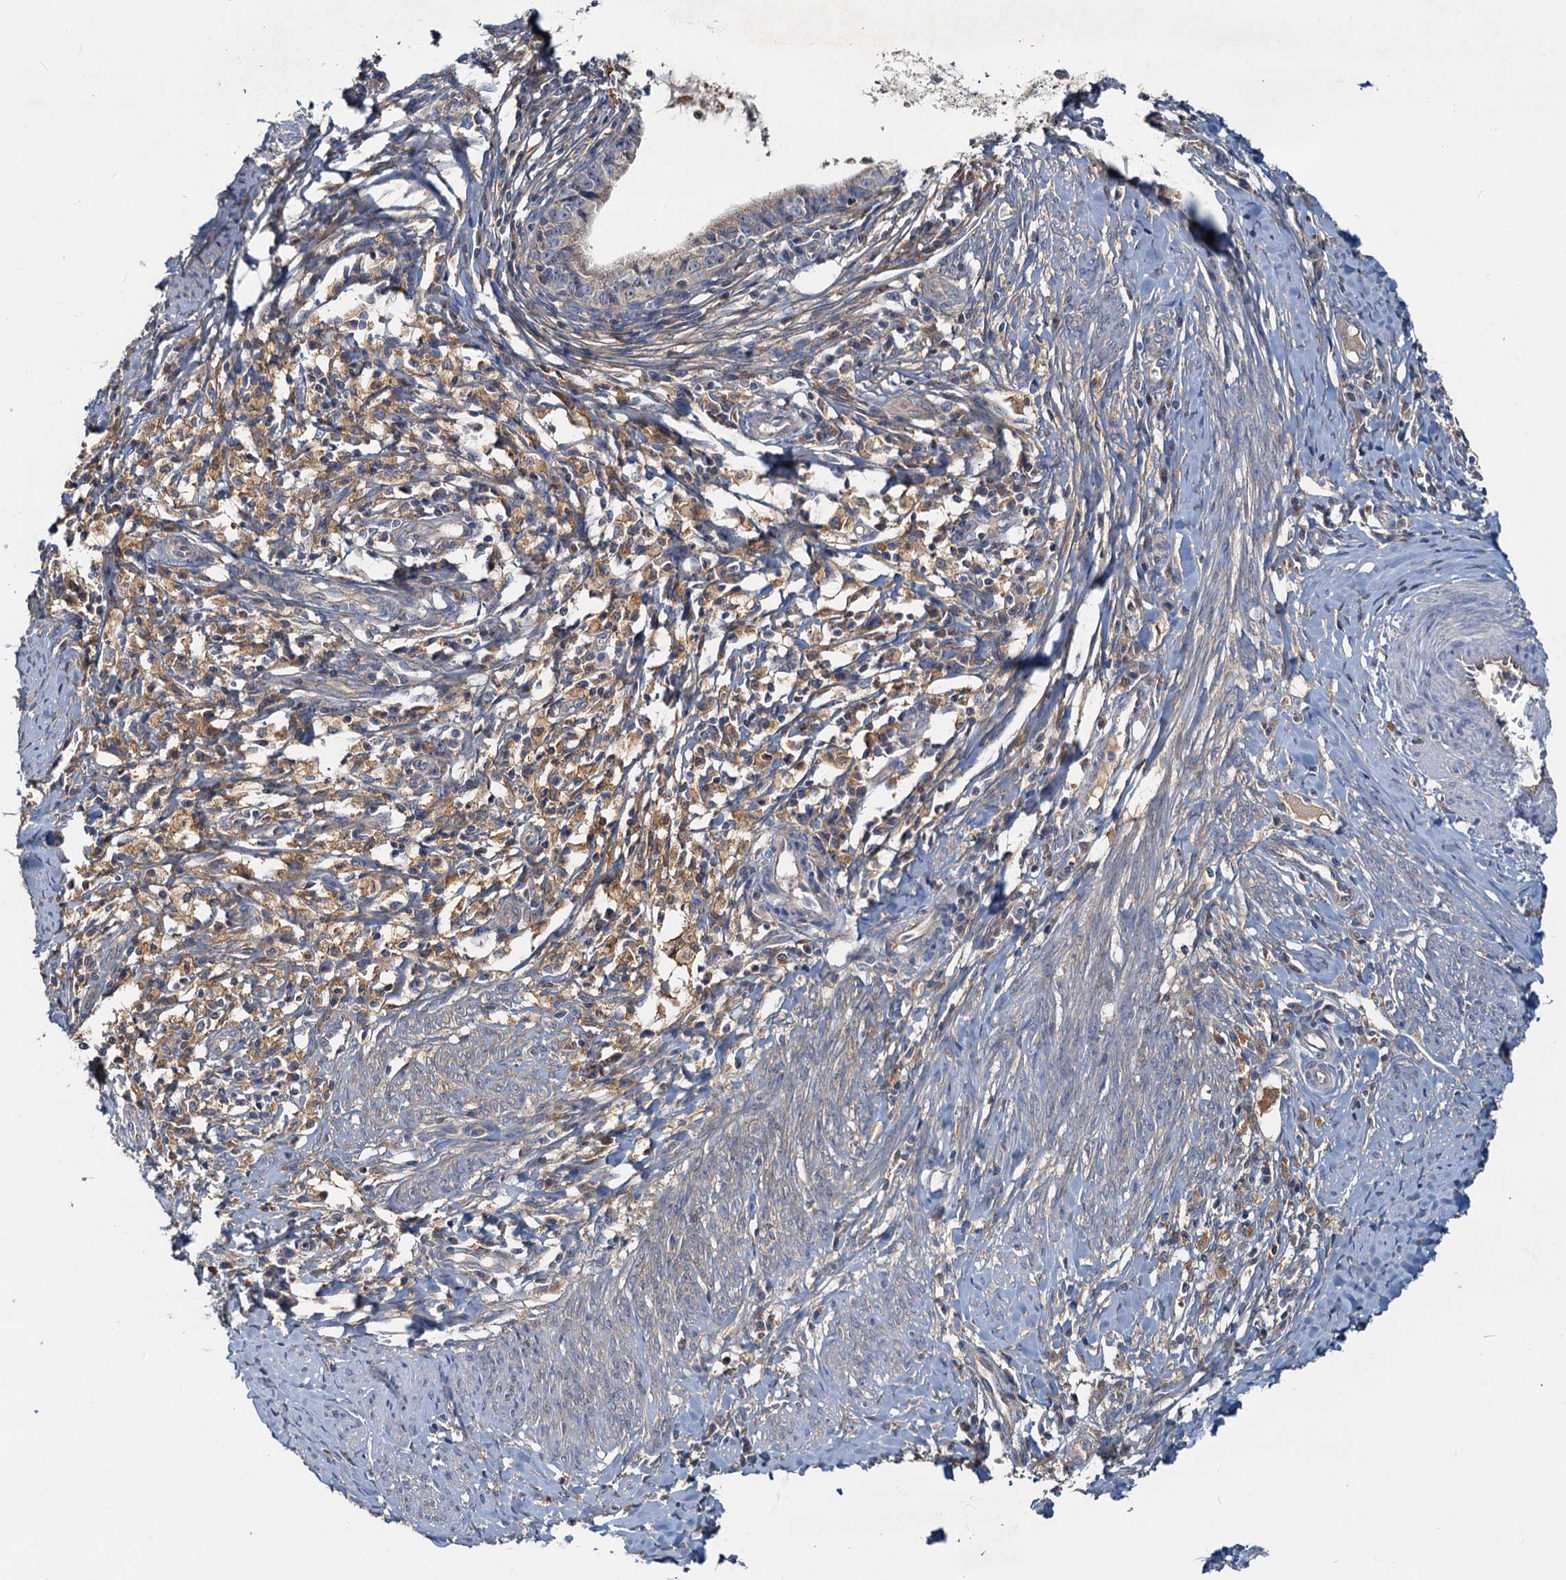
{"staining": {"intensity": "weak", "quantity": "<25%", "location": "cytoplasmic/membranous"}, "tissue": "cervical cancer", "cell_type": "Tumor cells", "image_type": "cancer", "snomed": [{"axis": "morphology", "description": "Adenocarcinoma, NOS"}, {"axis": "topography", "description": "Cervix"}], "caption": "An IHC micrograph of cervical adenocarcinoma is shown. There is no staining in tumor cells of cervical adenocarcinoma. Brightfield microscopy of IHC stained with DAB (brown) and hematoxylin (blue), captured at high magnification.", "gene": "TOLLIP", "patient": {"sex": "female", "age": 36}}